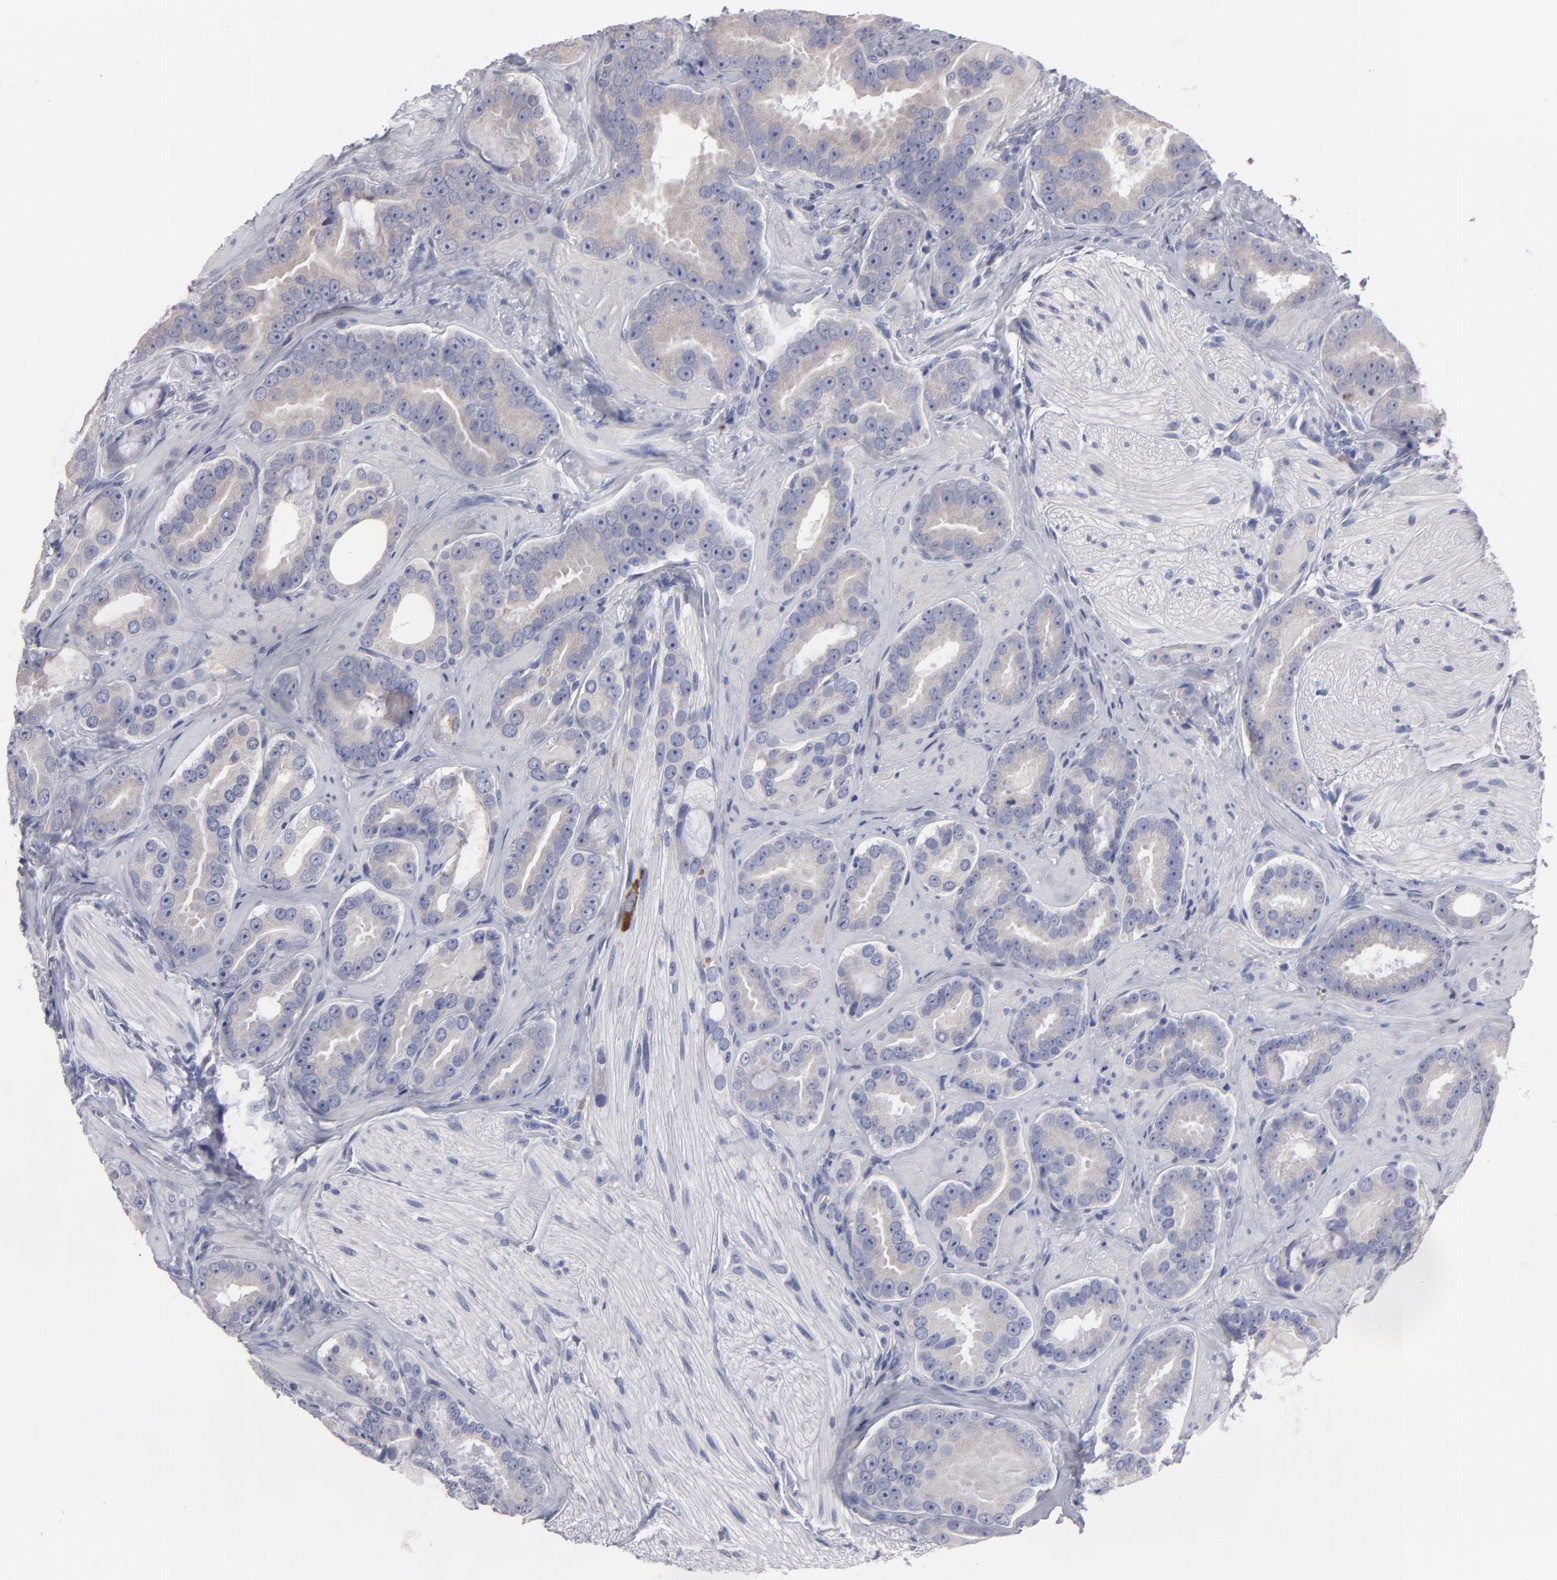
{"staining": {"intensity": "weak", "quantity": ">75%", "location": "cytoplasmic/membranous"}, "tissue": "prostate cancer", "cell_type": "Tumor cells", "image_type": "cancer", "snomed": [{"axis": "morphology", "description": "Adenocarcinoma, Low grade"}, {"axis": "topography", "description": "Prostate"}], "caption": "Immunohistochemical staining of human adenocarcinoma (low-grade) (prostate) shows weak cytoplasmic/membranous protein positivity in approximately >75% of tumor cells.", "gene": "CCDC80", "patient": {"sex": "male", "age": 59}}